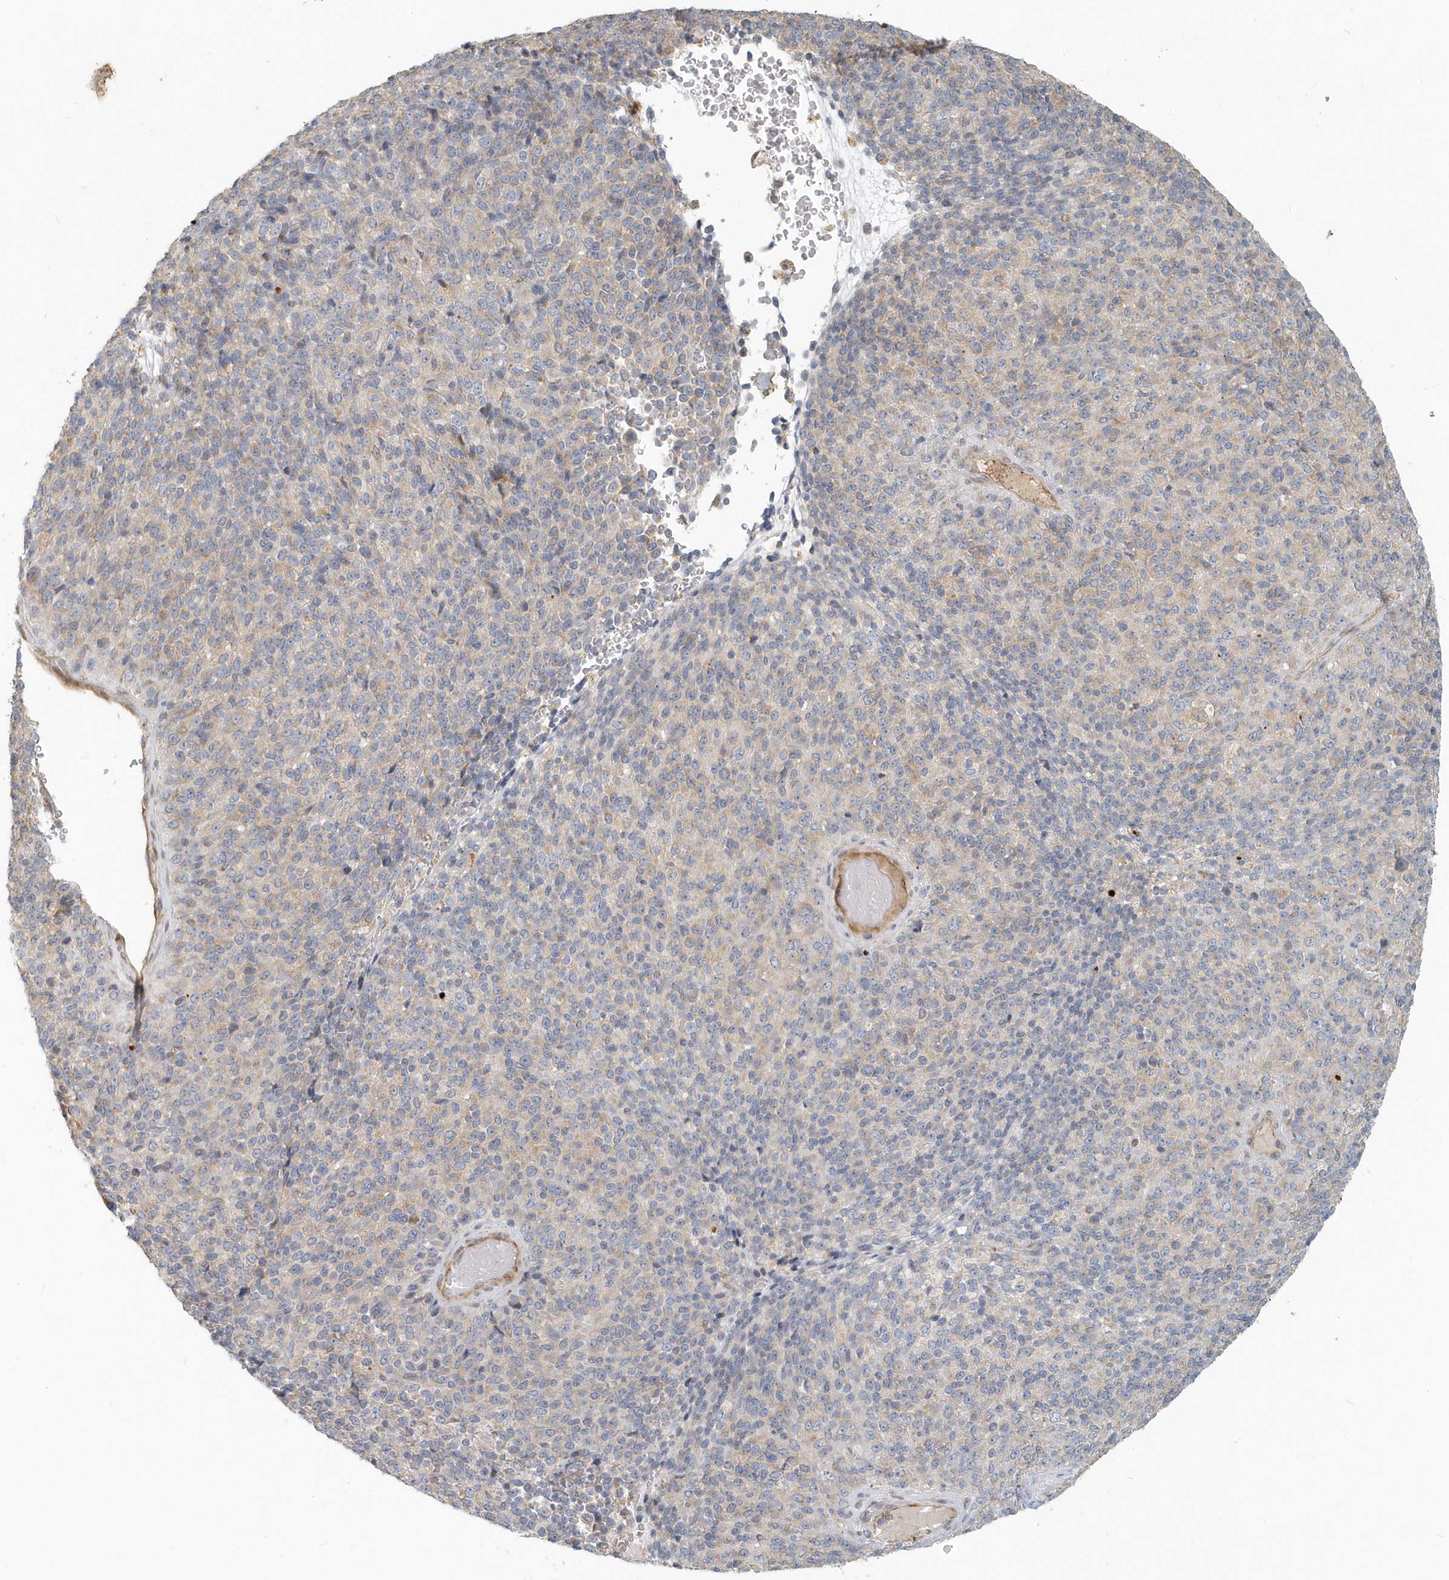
{"staining": {"intensity": "weak", "quantity": "<25%", "location": "cytoplasmic/membranous"}, "tissue": "melanoma", "cell_type": "Tumor cells", "image_type": "cancer", "snomed": [{"axis": "morphology", "description": "Malignant melanoma, Metastatic site"}, {"axis": "topography", "description": "Brain"}], "caption": "Malignant melanoma (metastatic site) stained for a protein using IHC reveals no expression tumor cells.", "gene": "NAPB", "patient": {"sex": "female", "age": 56}}